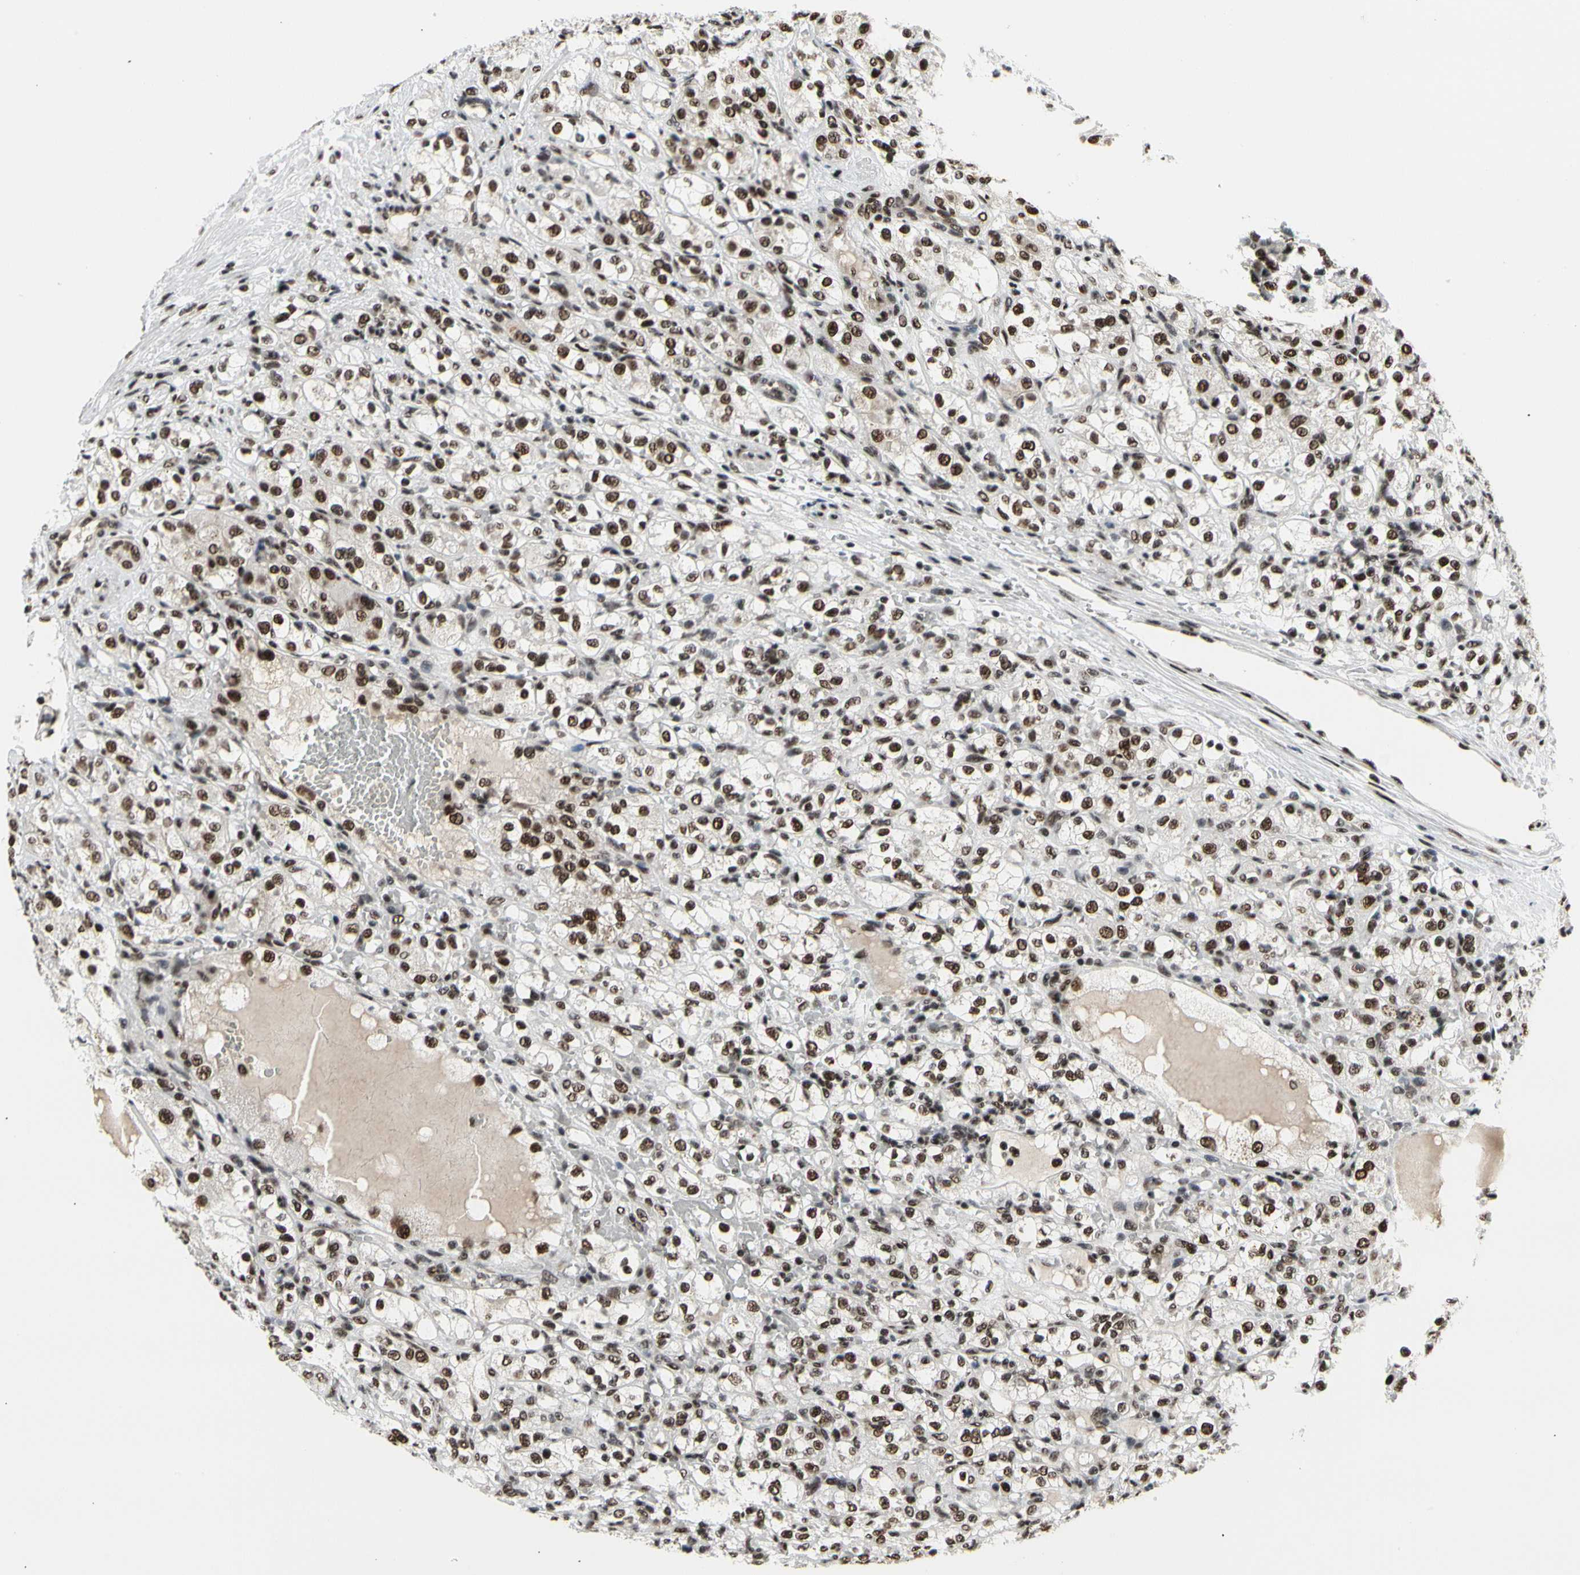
{"staining": {"intensity": "strong", "quantity": ">75%", "location": "nuclear"}, "tissue": "renal cancer", "cell_type": "Tumor cells", "image_type": "cancer", "snomed": [{"axis": "morphology", "description": "Normal tissue, NOS"}, {"axis": "morphology", "description": "Adenocarcinoma, NOS"}, {"axis": "topography", "description": "Kidney"}], "caption": "Immunohistochemical staining of human renal cancer (adenocarcinoma) reveals strong nuclear protein positivity in approximately >75% of tumor cells.", "gene": "SRSF11", "patient": {"sex": "male", "age": 61}}